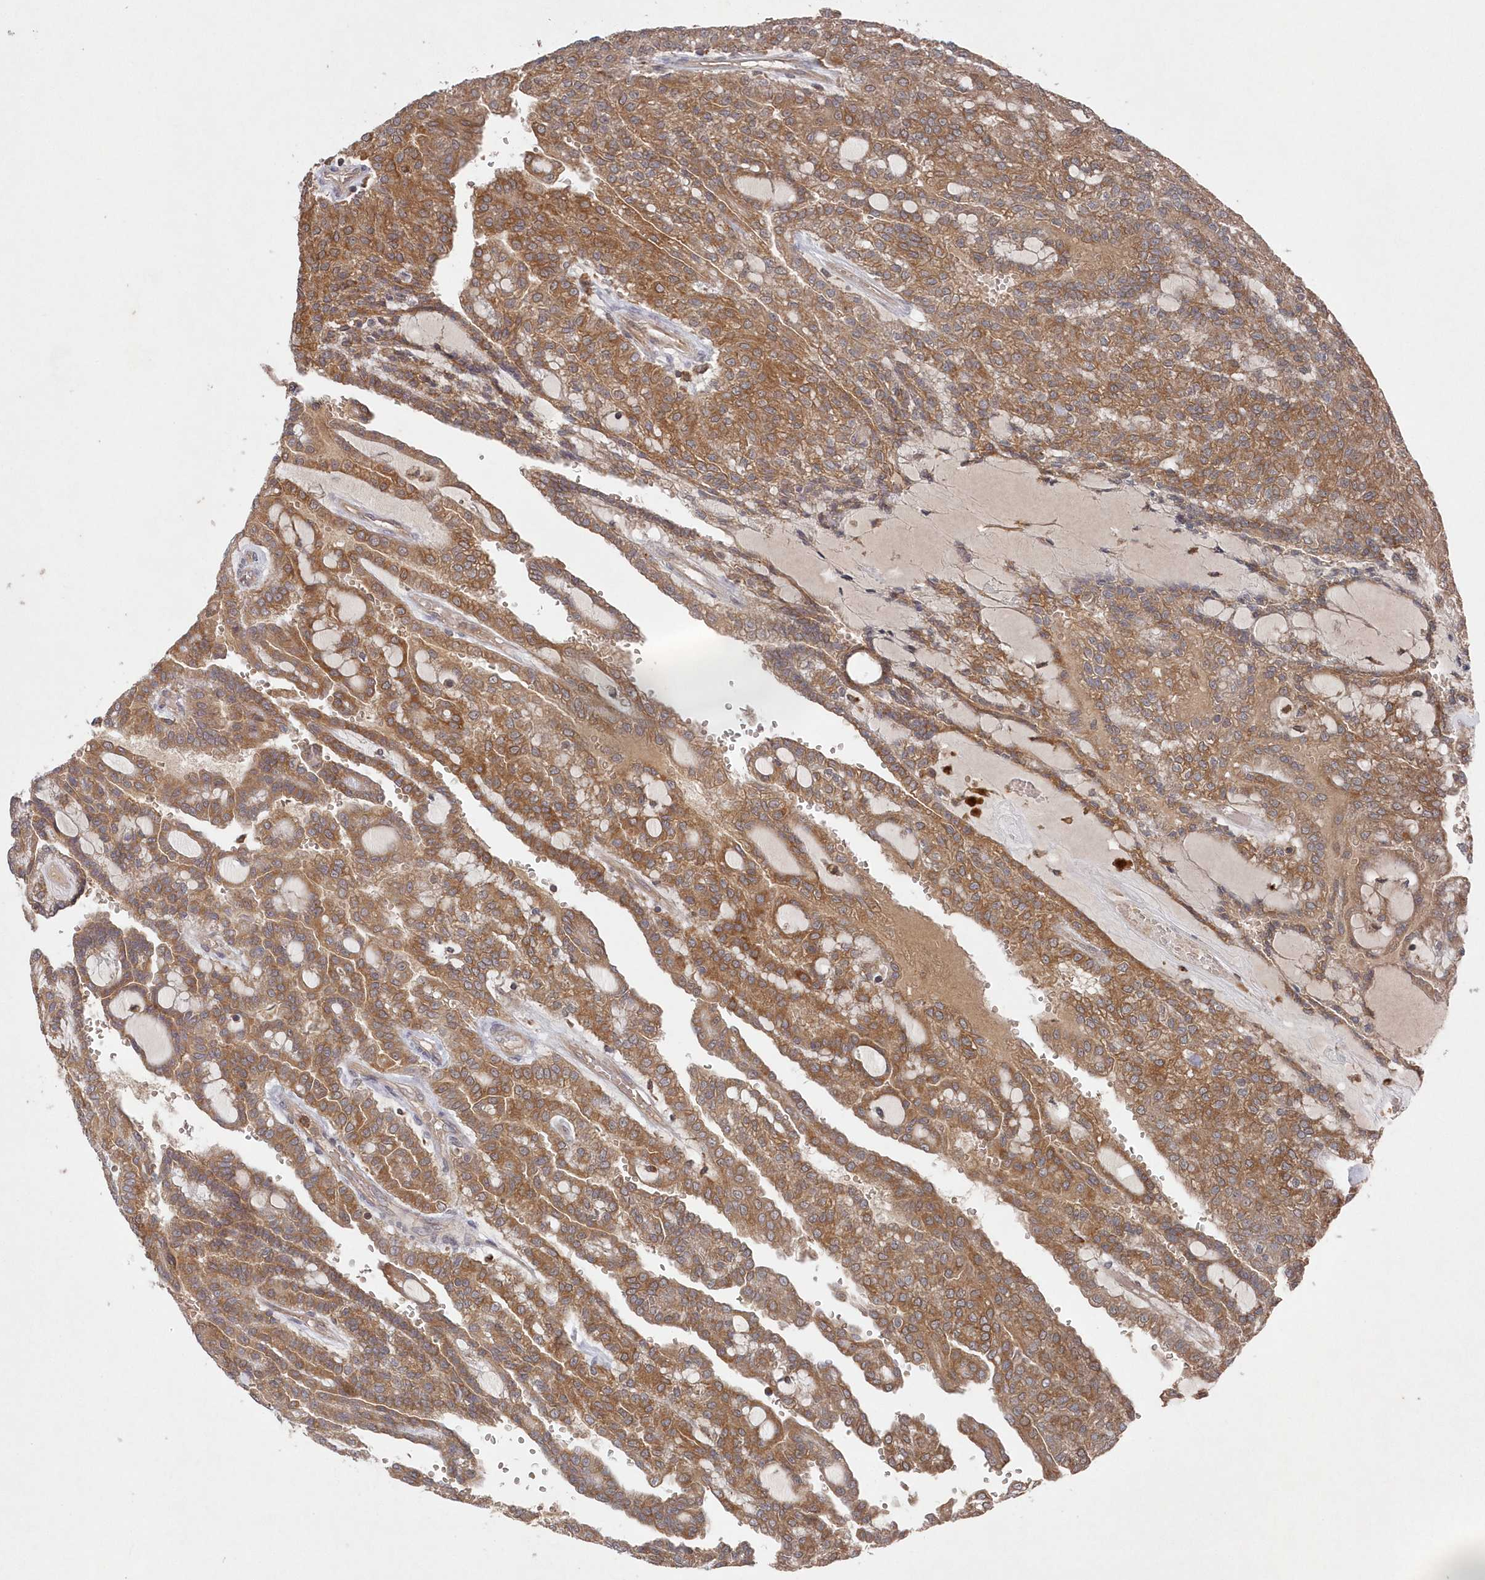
{"staining": {"intensity": "moderate", "quantity": ">75%", "location": "cytoplasmic/membranous"}, "tissue": "renal cancer", "cell_type": "Tumor cells", "image_type": "cancer", "snomed": [{"axis": "morphology", "description": "Adenocarcinoma, NOS"}, {"axis": "topography", "description": "Kidney"}], "caption": "Renal cancer stained for a protein (brown) demonstrates moderate cytoplasmic/membranous positive expression in approximately >75% of tumor cells.", "gene": "ASNSD1", "patient": {"sex": "male", "age": 63}}